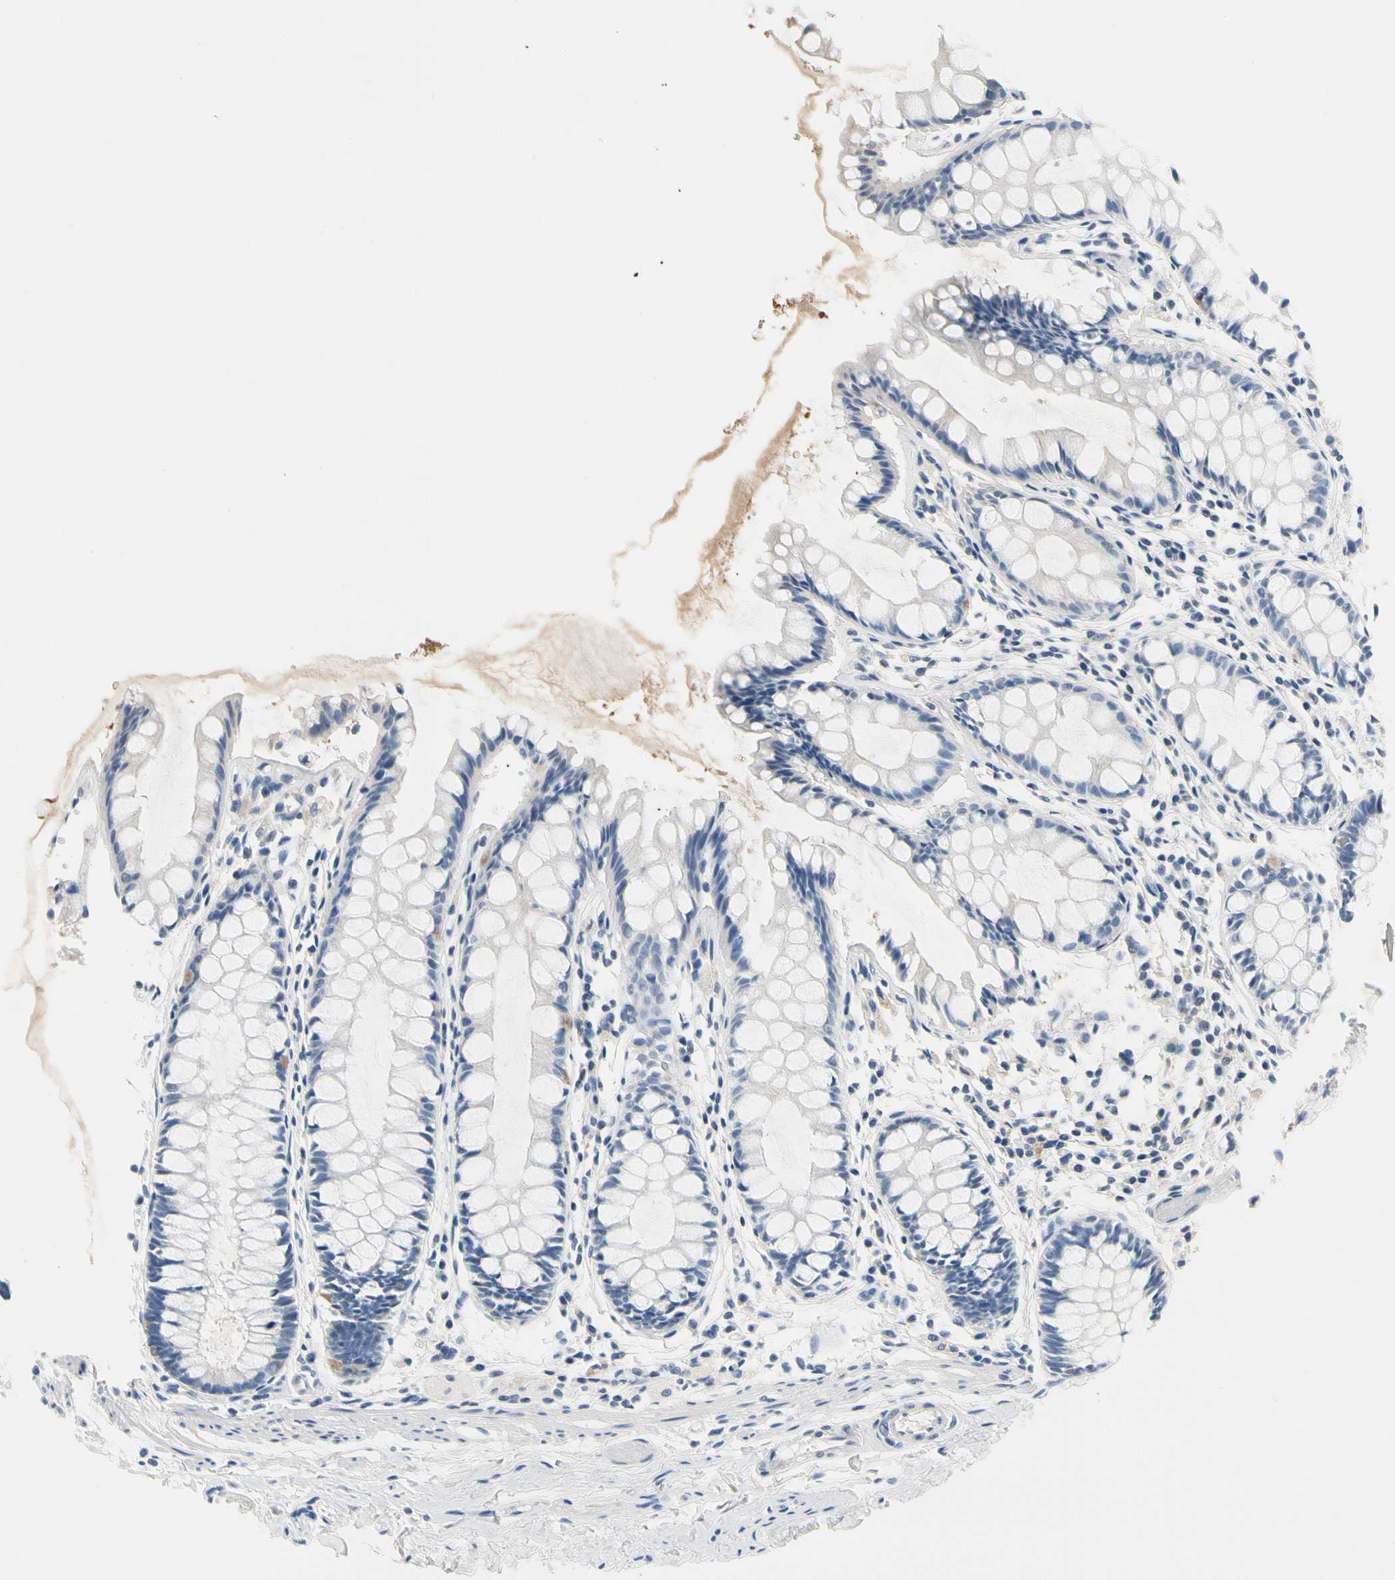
{"staining": {"intensity": "negative", "quantity": "none", "location": "none"}, "tissue": "rectum", "cell_type": "Glandular cells", "image_type": "normal", "snomed": [{"axis": "morphology", "description": "Normal tissue, NOS"}, {"axis": "topography", "description": "Rectum"}], "caption": "Immunohistochemical staining of benign rectum shows no significant expression in glandular cells.", "gene": "MARK1", "patient": {"sex": "male", "age": 86}}